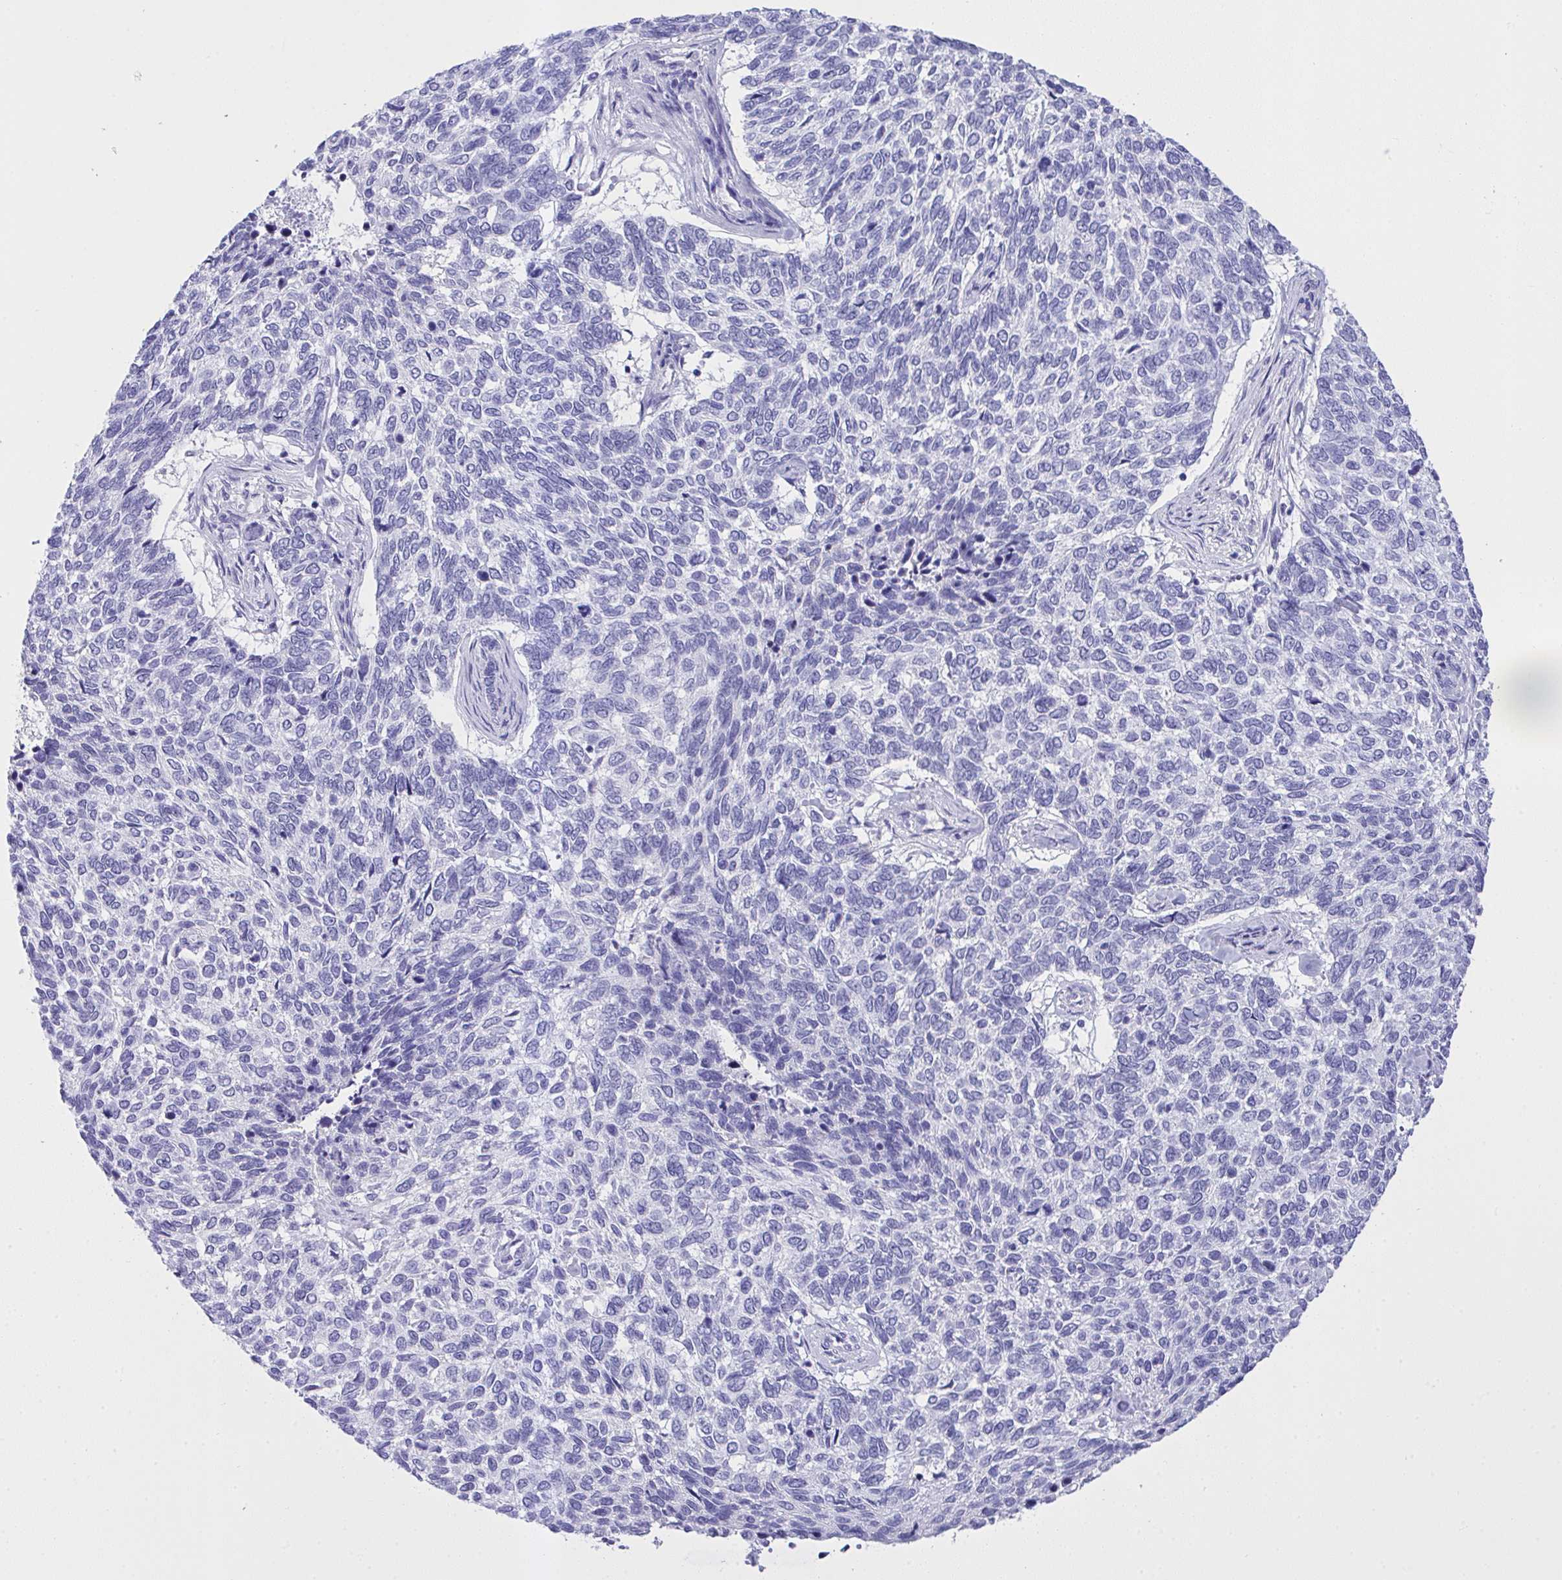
{"staining": {"intensity": "negative", "quantity": "none", "location": "none"}, "tissue": "skin cancer", "cell_type": "Tumor cells", "image_type": "cancer", "snomed": [{"axis": "morphology", "description": "Basal cell carcinoma"}, {"axis": "topography", "description": "Skin"}], "caption": "Skin basal cell carcinoma stained for a protein using immunohistochemistry (IHC) displays no expression tumor cells.", "gene": "AKR1D1", "patient": {"sex": "female", "age": 65}}